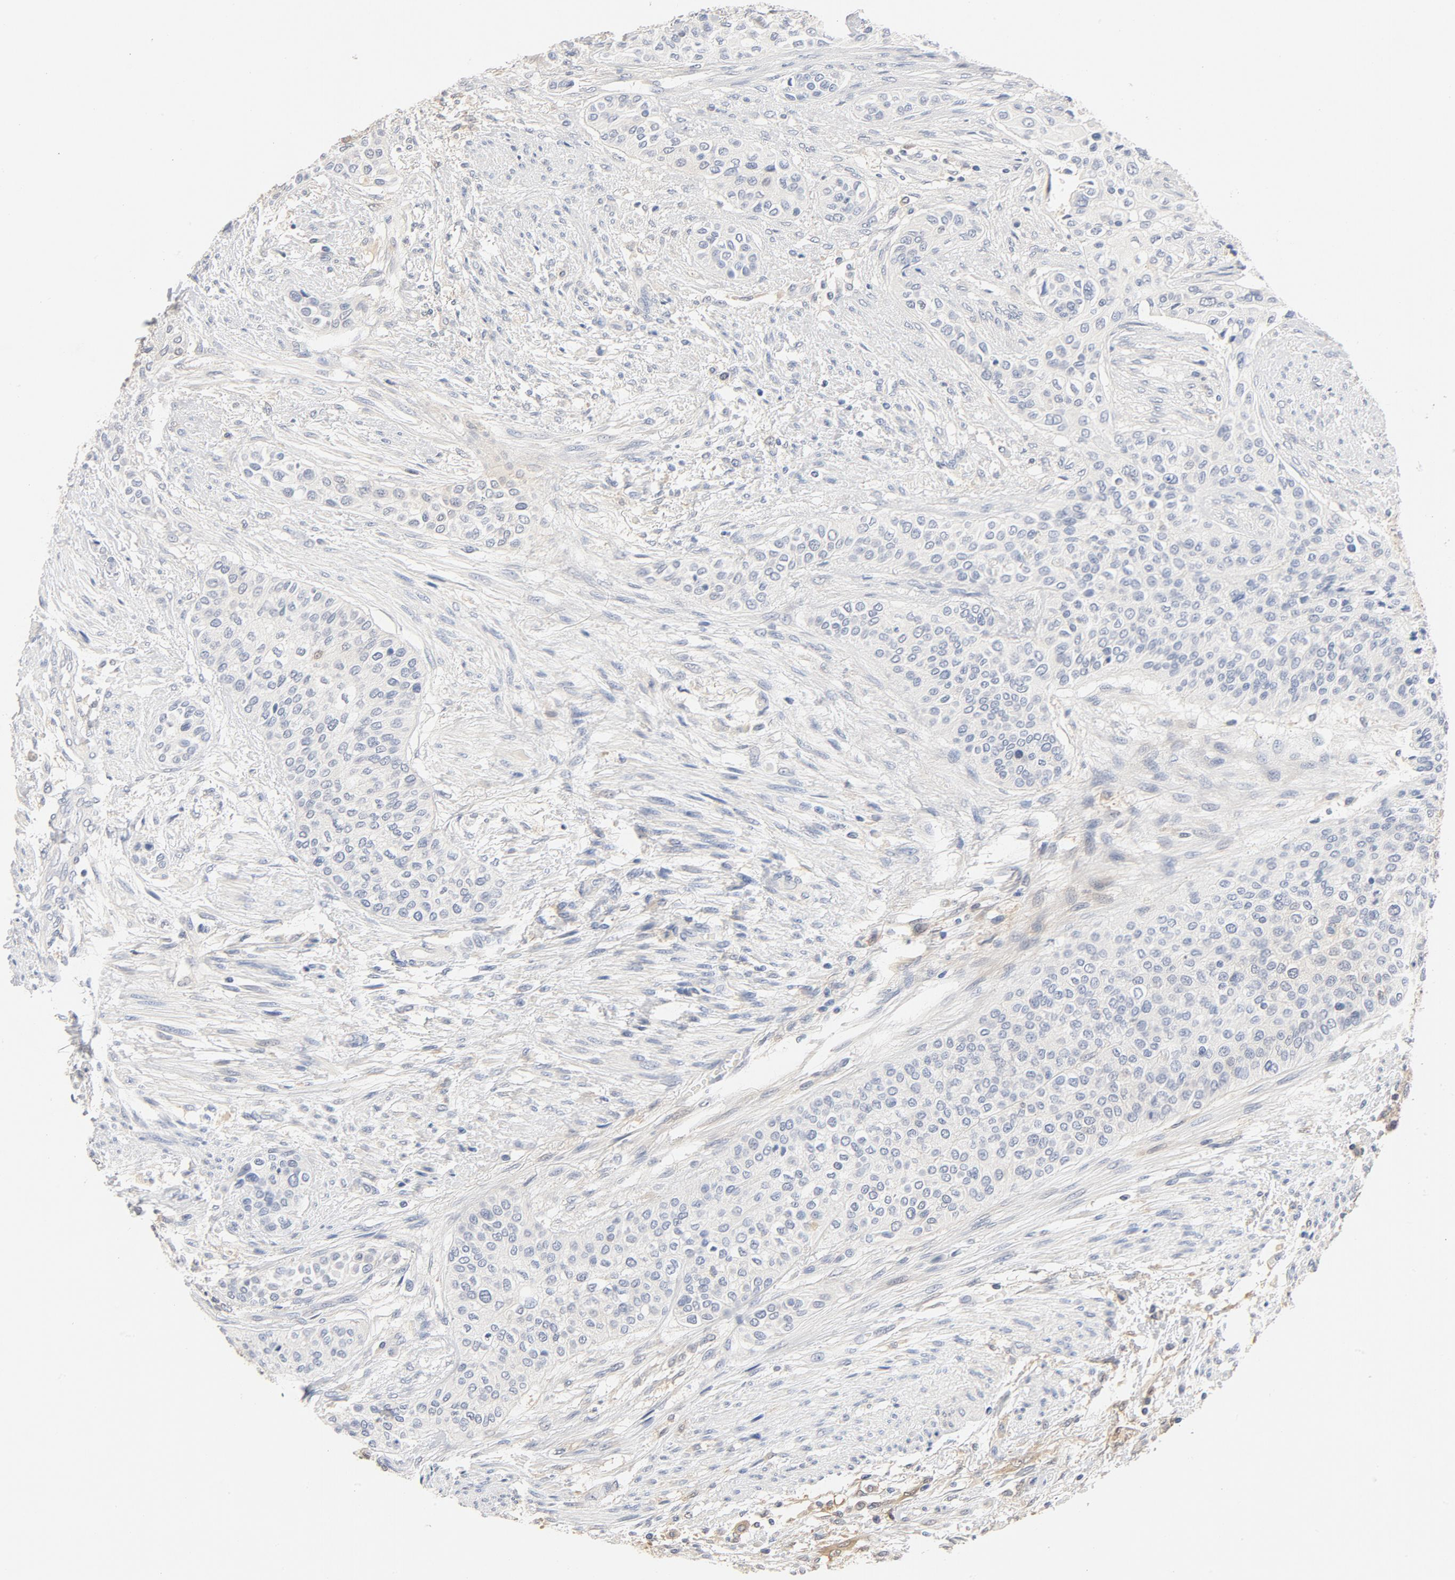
{"staining": {"intensity": "negative", "quantity": "none", "location": "none"}, "tissue": "urothelial cancer", "cell_type": "Tumor cells", "image_type": "cancer", "snomed": [{"axis": "morphology", "description": "Urothelial carcinoma, High grade"}, {"axis": "topography", "description": "Urinary bladder"}], "caption": "IHC photomicrograph of neoplastic tissue: urothelial cancer stained with DAB demonstrates no significant protein expression in tumor cells. (Brightfield microscopy of DAB IHC at high magnification).", "gene": "STAT1", "patient": {"sex": "male", "age": 74}}